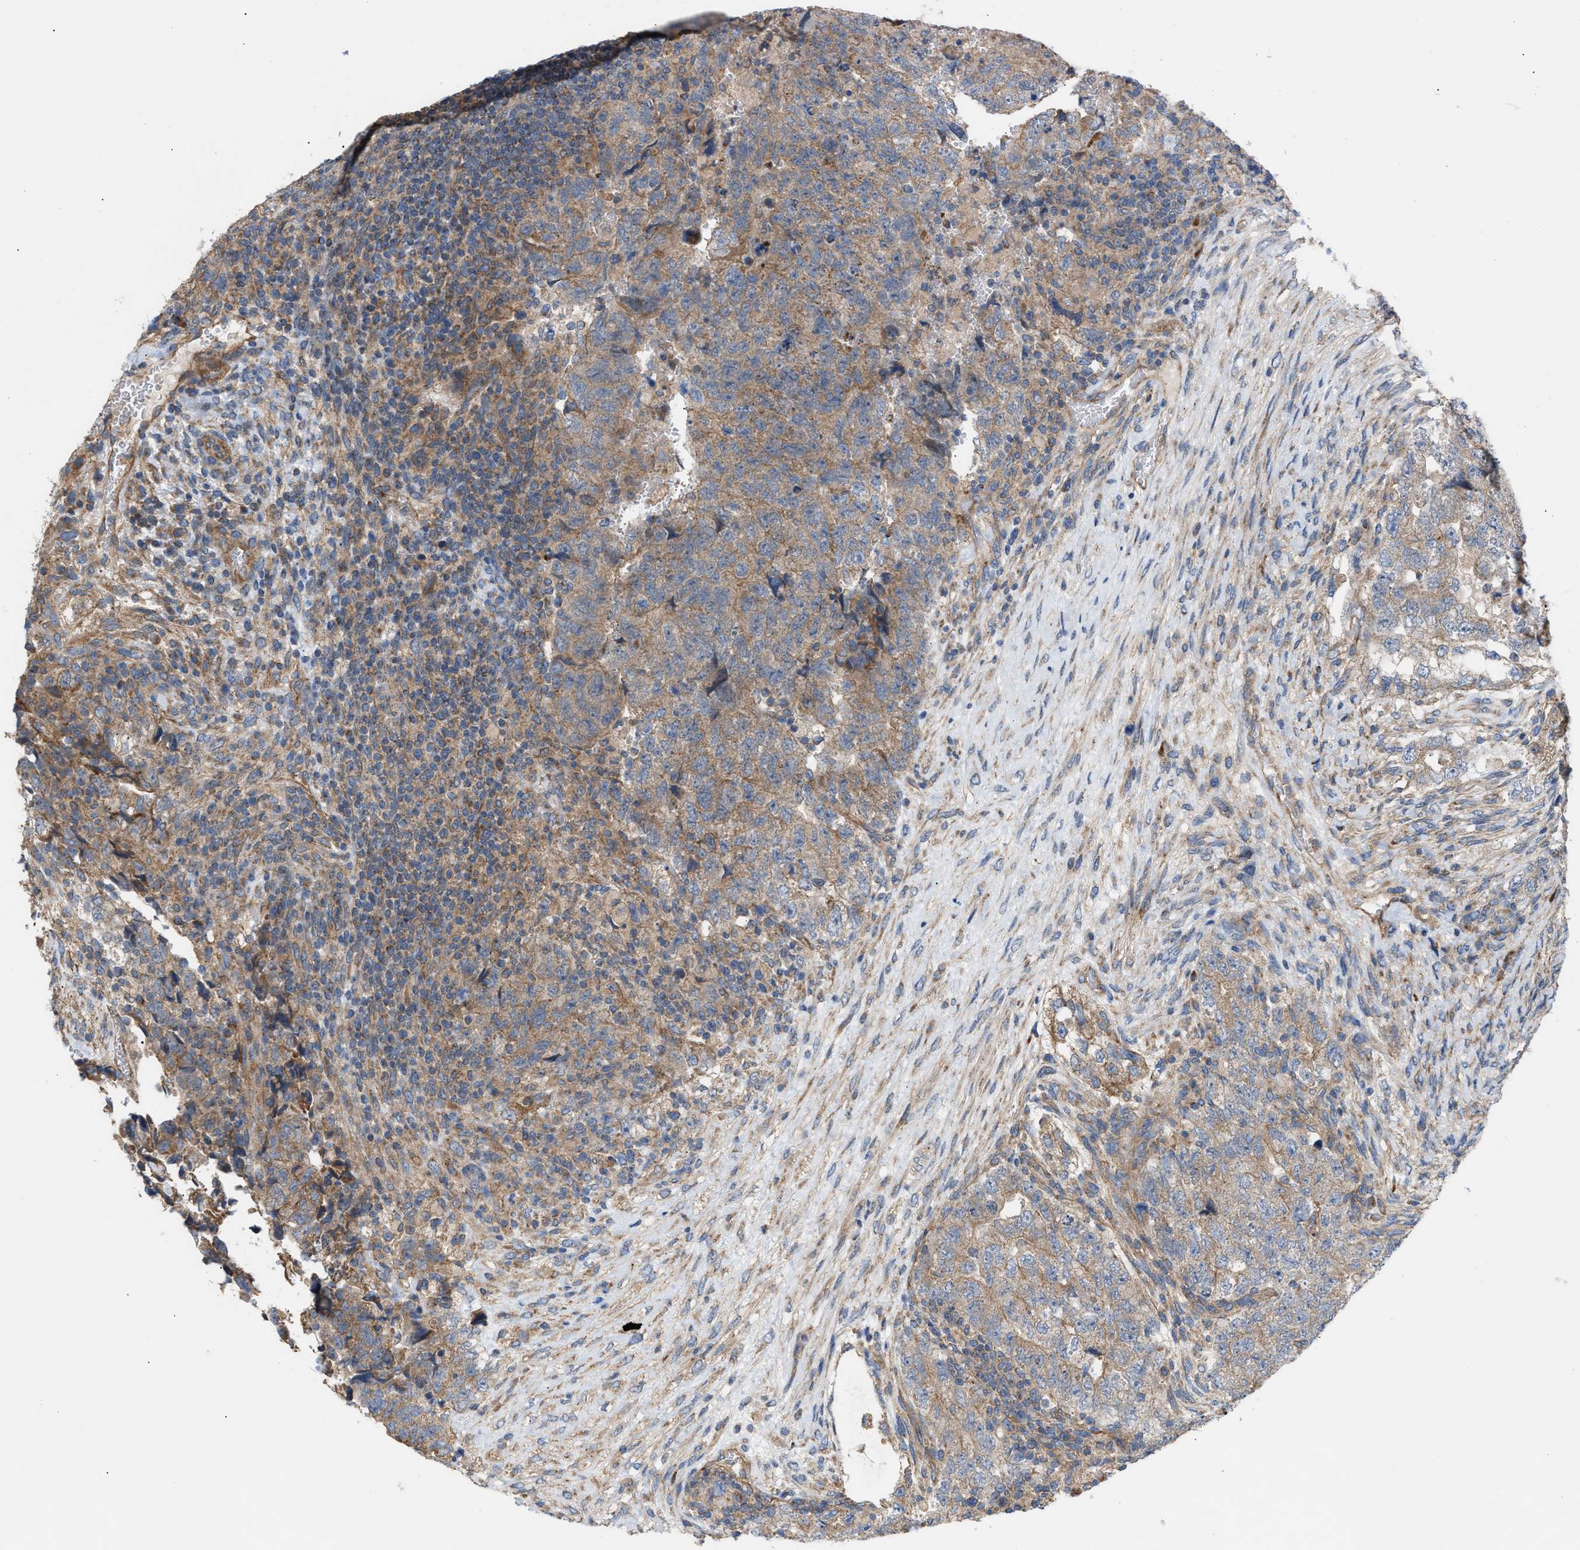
{"staining": {"intensity": "weak", "quantity": ">75%", "location": "cytoplasmic/membranous"}, "tissue": "testis cancer", "cell_type": "Tumor cells", "image_type": "cancer", "snomed": [{"axis": "morphology", "description": "Carcinoma, Embryonal, NOS"}, {"axis": "topography", "description": "Testis"}], "caption": "Testis cancer tissue reveals weak cytoplasmic/membranous expression in approximately >75% of tumor cells, visualized by immunohistochemistry.", "gene": "OXSM", "patient": {"sex": "male", "age": 36}}